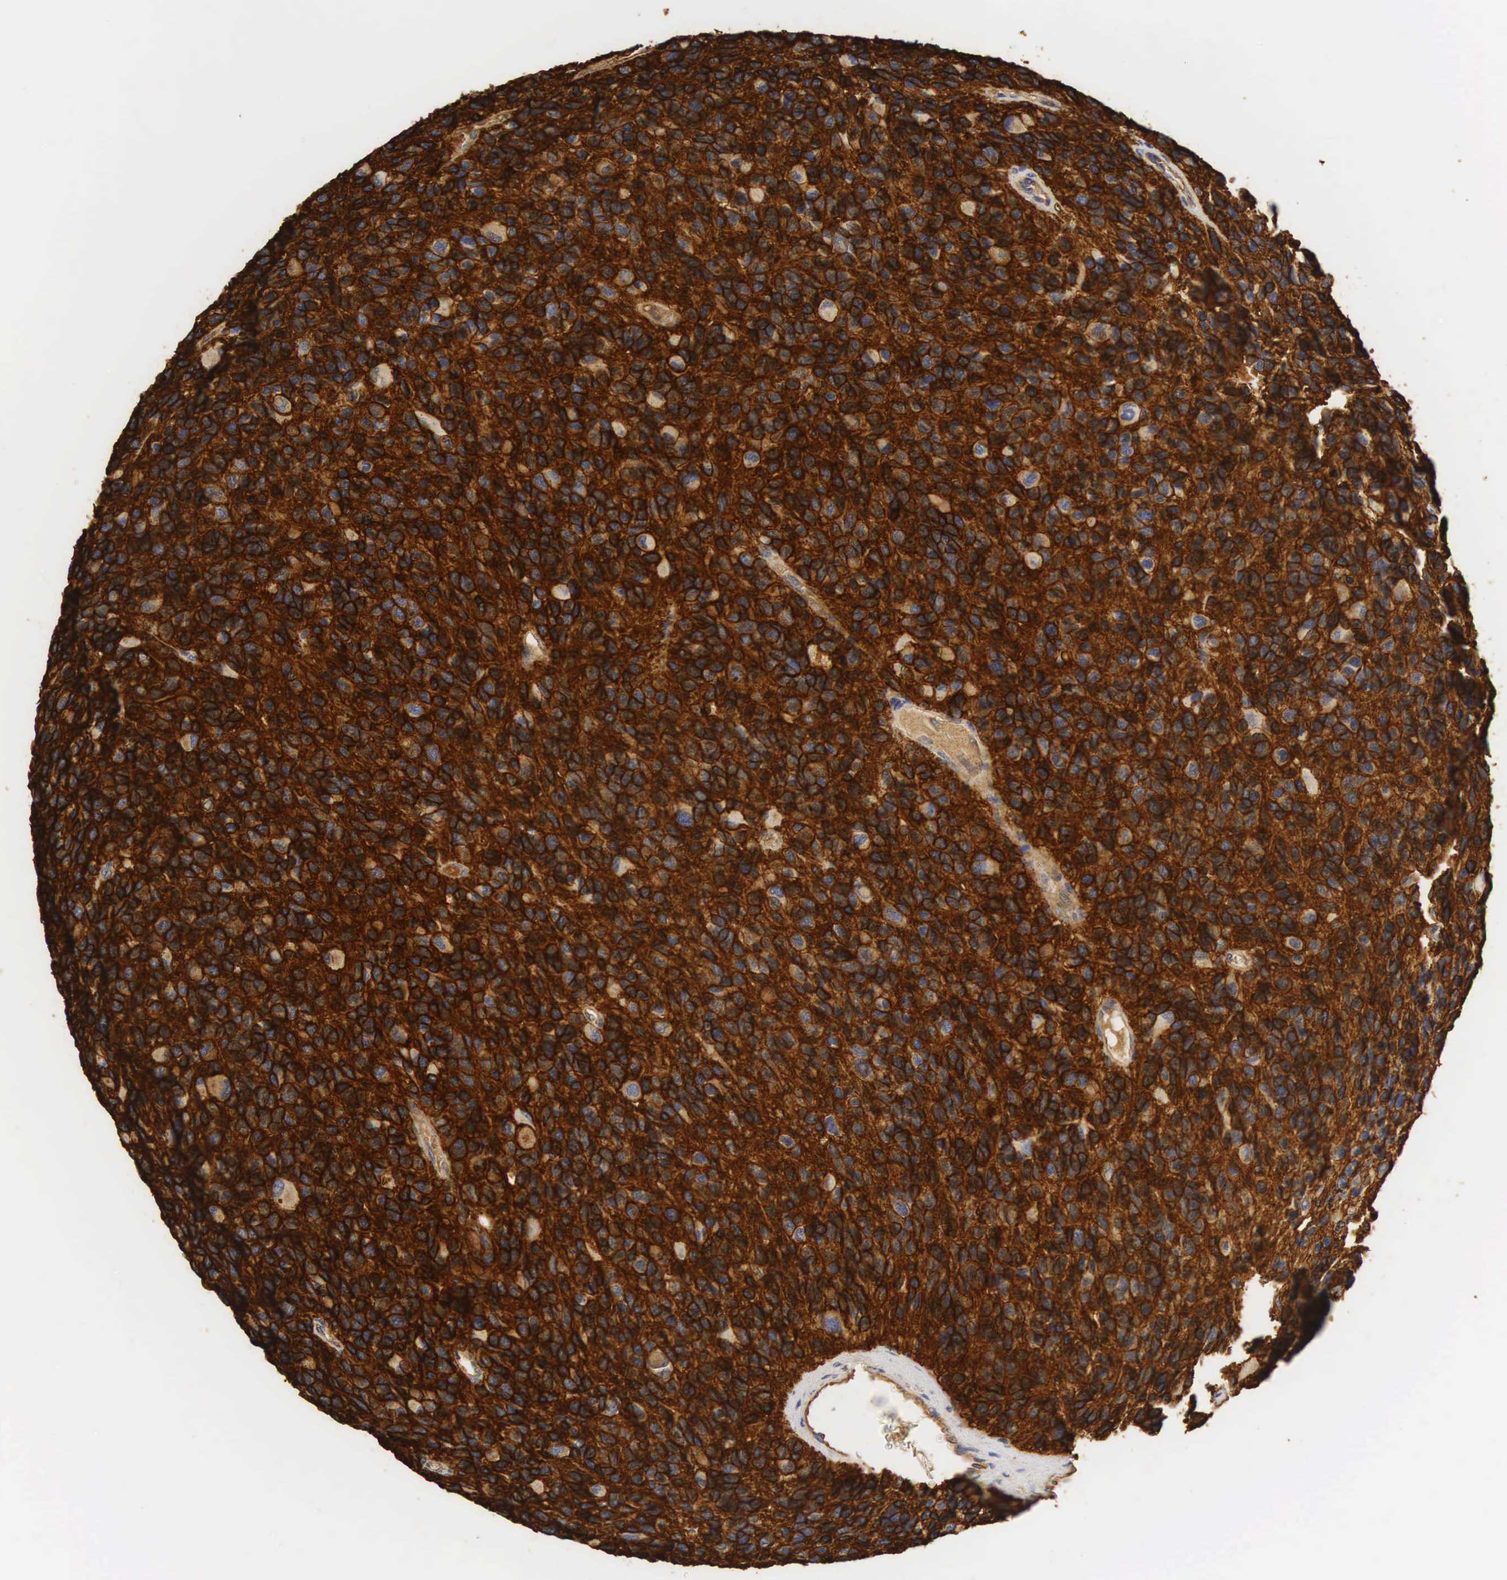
{"staining": {"intensity": "strong", "quantity": ">75%", "location": "cytoplasmic/membranous"}, "tissue": "glioma", "cell_type": "Tumor cells", "image_type": "cancer", "snomed": [{"axis": "morphology", "description": "Glioma, malignant, High grade"}, {"axis": "topography", "description": "Brain"}], "caption": "Strong cytoplasmic/membranous protein positivity is appreciated in about >75% of tumor cells in glioma. (DAB = brown stain, brightfield microscopy at high magnification).", "gene": "CD99", "patient": {"sex": "male", "age": 77}}